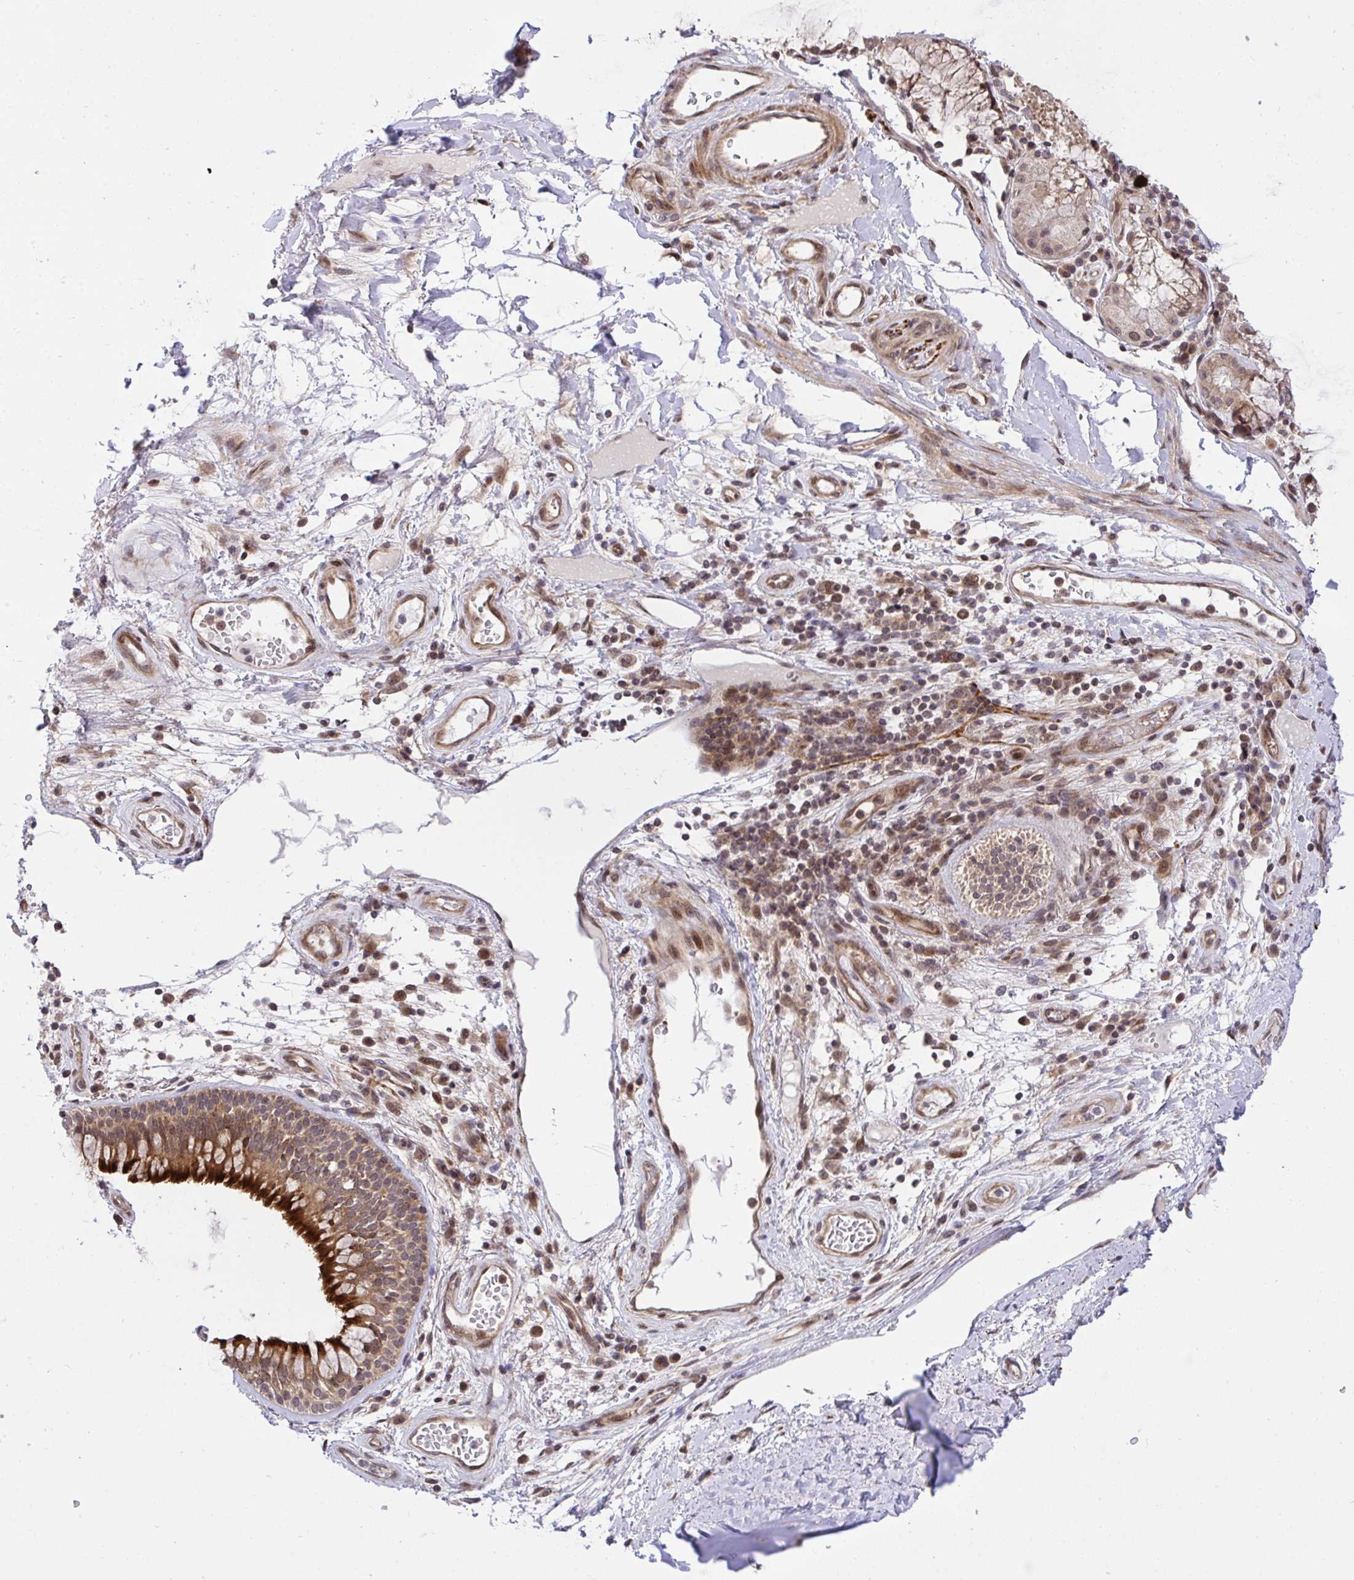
{"staining": {"intensity": "negative", "quantity": "none", "location": "none"}, "tissue": "adipose tissue", "cell_type": "Adipocytes", "image_type": "normal", "snomed": [{"axis": "morphology", "description": "Normal tissue, NOS"}, {"axis": "topography", "description": "Cartilage tissue"}, {"axis": "topography", "description": "Bronchus"}], "caption": "A micrograph of adipose tissue stained for a protein demonstrates no brown staining in adipocytes.", "gene": "ERI1", "patient": {"sex": "male", "age": 64}}